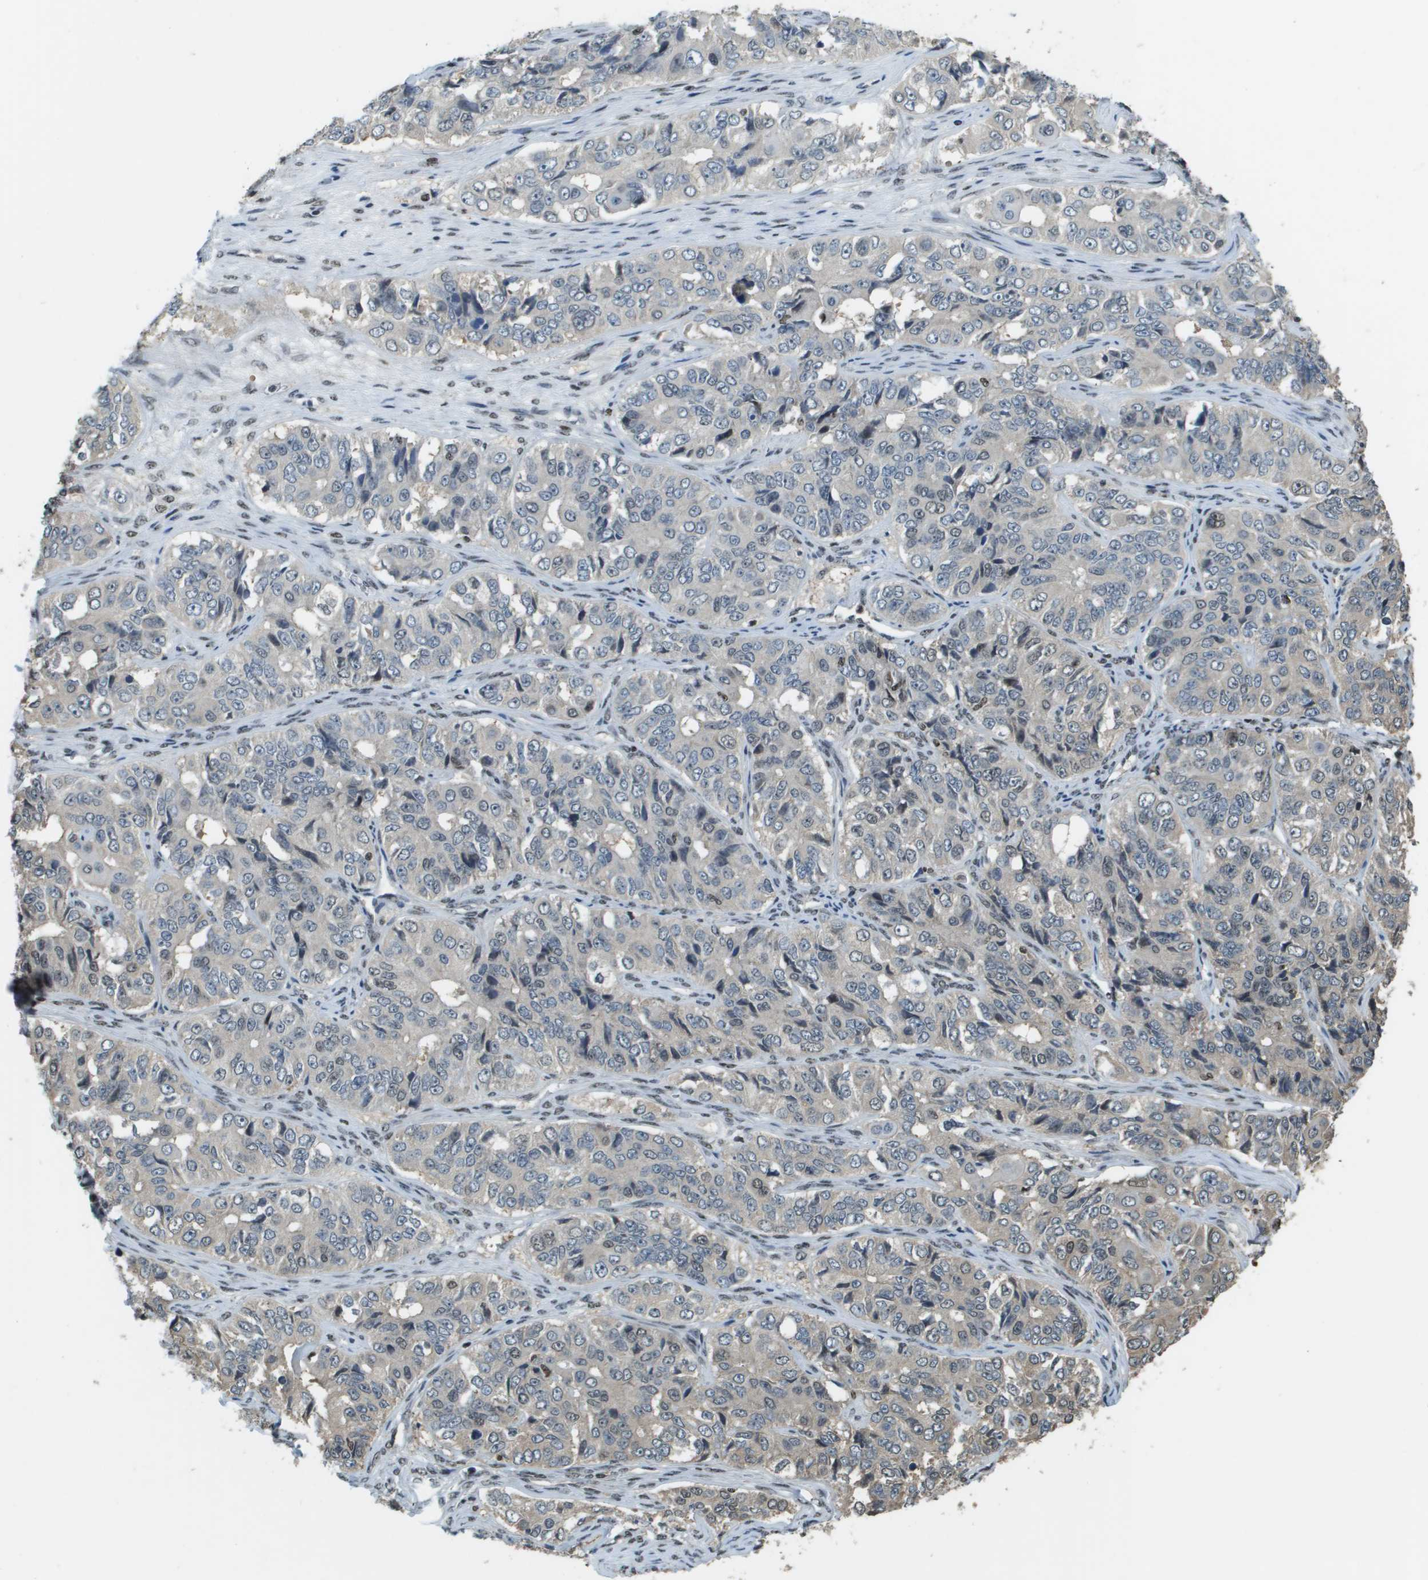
{"staining": {"intensity": "negative", "quantity": "none", "location": "none"}, "tissue": "ovarian cancer", "cell_type": "Tumor cells", "image_type": "cancer", "snomed": [{"axis": "morphology", "description": "Carcinoma, endometroid"}, {"axis": "topography", "description": "Ovary"}], "caption": "This is a photomicrograph of immunohistochemistry staining of endometroid carcinoma (ovarian), which shows no staining in tumor cells.", "gene": "SP100", "patient": {"sex": "female", "age": 51}}